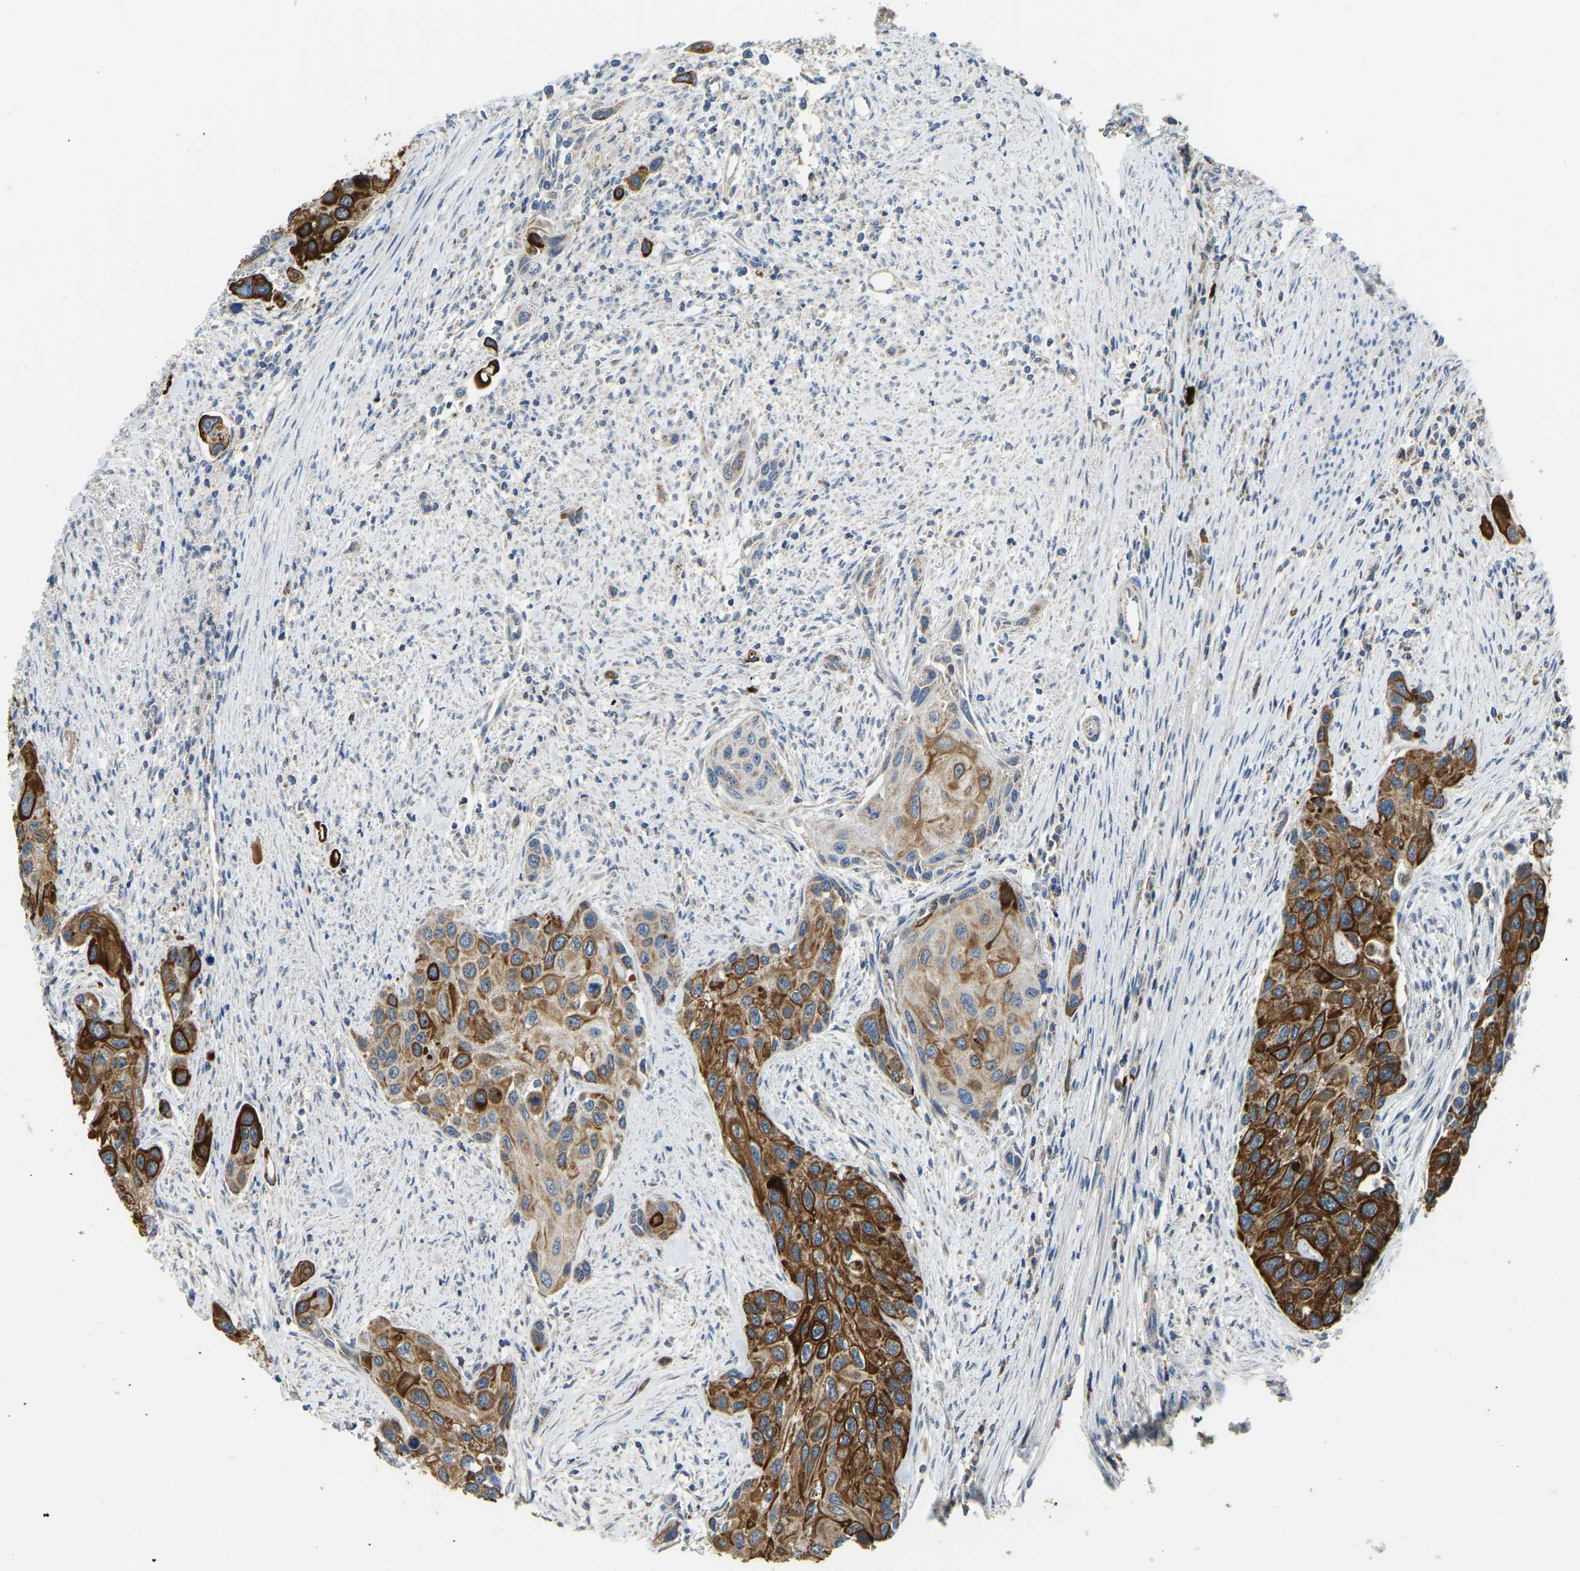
{"staining": {"intensity": "strong", "quantity": ">75%", "location": "cytoplasmic/membranous"}, "tissue": "urothelial cancer", "cell_type": "Tumor cells", "image_type": "cancer", "snomed": [{"axis": "morphology", "description": "Urothelial carcinoma, High grade"}, {"axis": "topography", "description": "Urinary bladder"}], "caption": "Immunohistochemical staining of human high-grade urothelial carcinoma shows high levels of strong cytoplasmic/membranous protein staining in about >75% of tumor cells.", "gene": "ZNF200", "patient": {"sex": "female", "age": 56}}